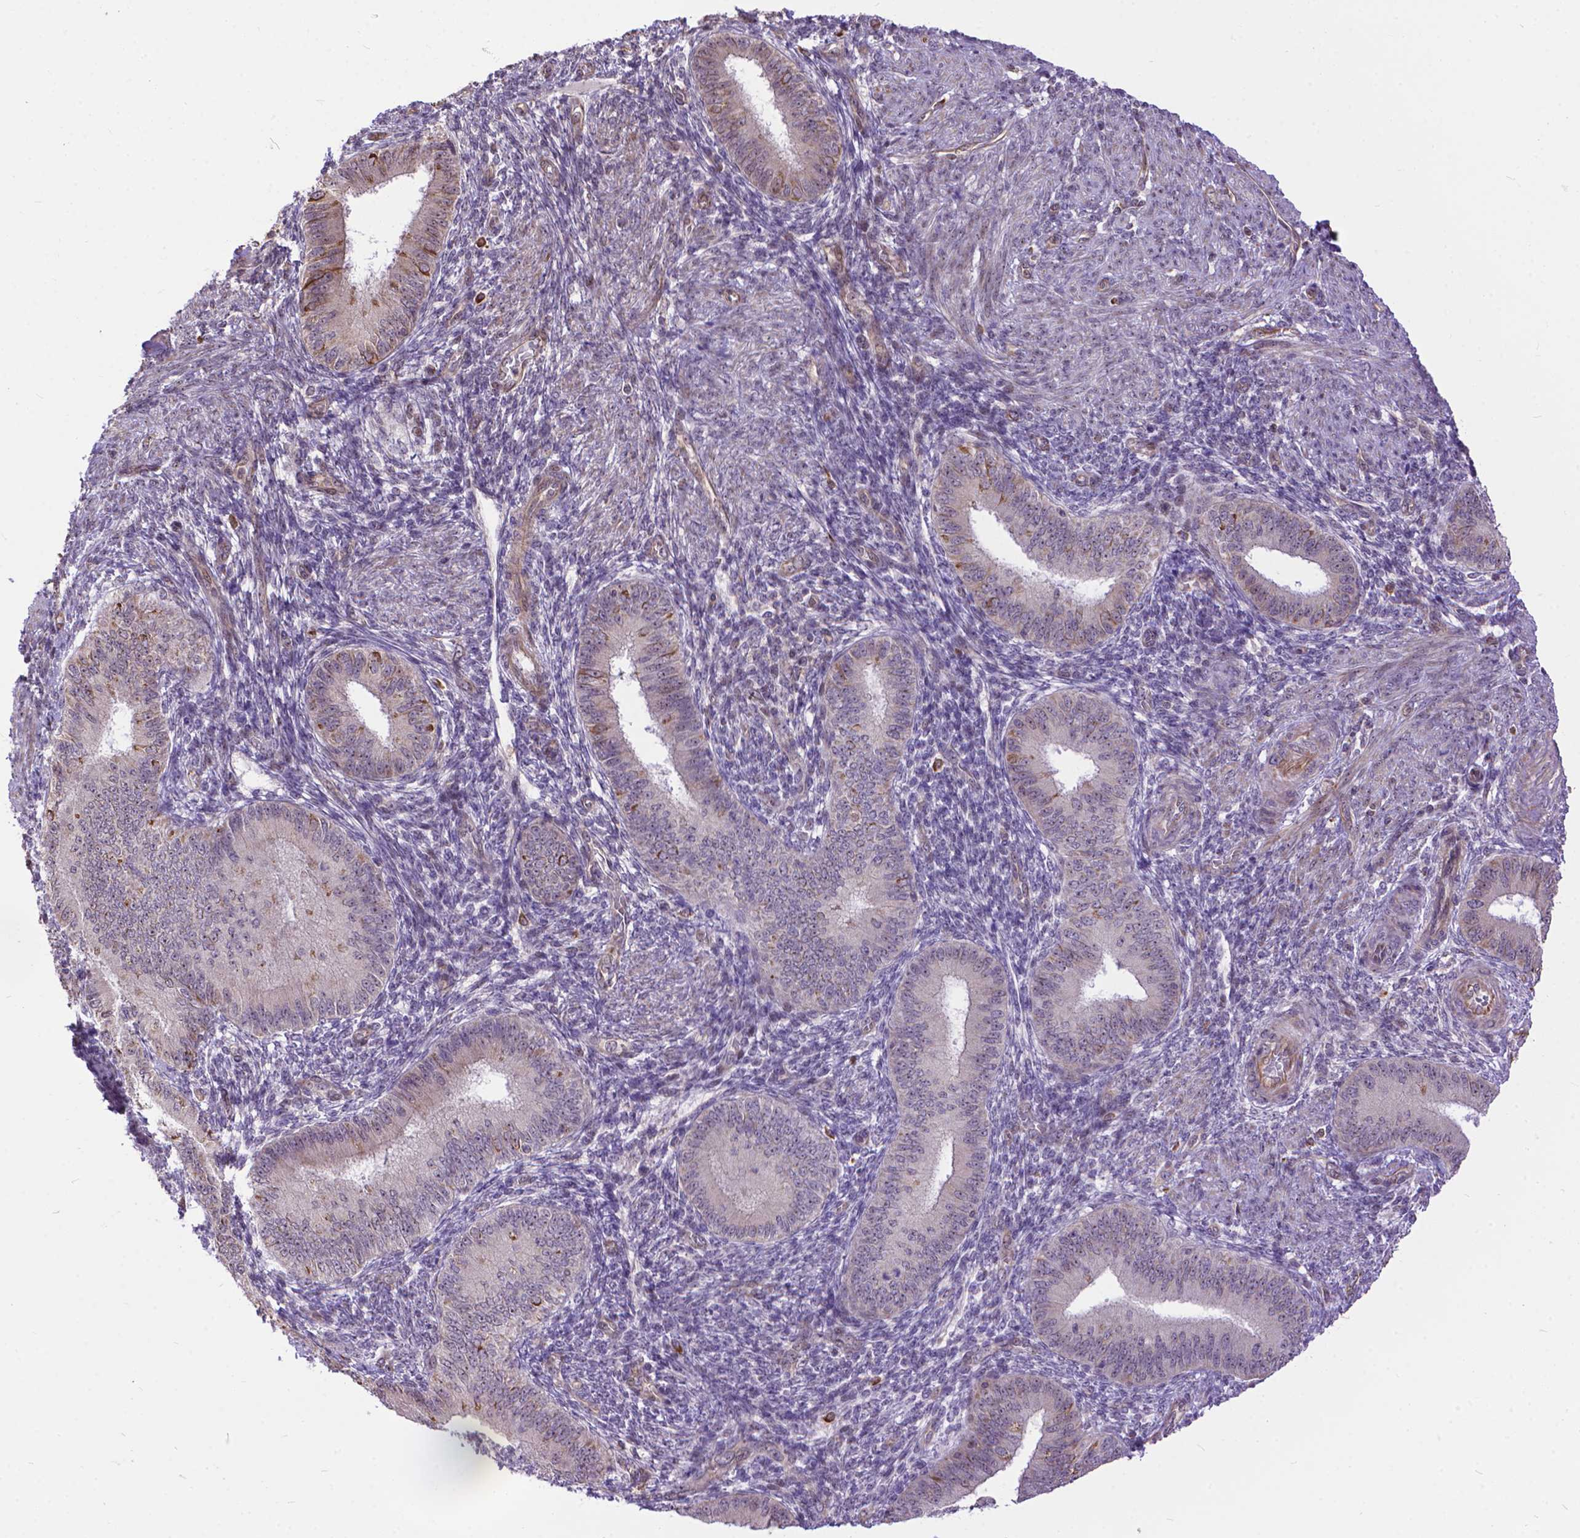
{"staining": {"intensity": "negative", "quantity": "none", "location": "none"}, "tissue": "endometrium", "cell_type": "Cells in endometrial stroma", "image_type": "normal", "snomed": [{"axis": "morphology", "description": "Normal tissue, NOS"}, {"axis": "topography", "description": "Endometrium"}], "caption": "IHC micrograph of normal endometrium stained for a protein (brown), which exhibits no staining in cells in endometrial stroma.", "gene": "TMEM135", "patient": {"sex": "female", "age": 39}}